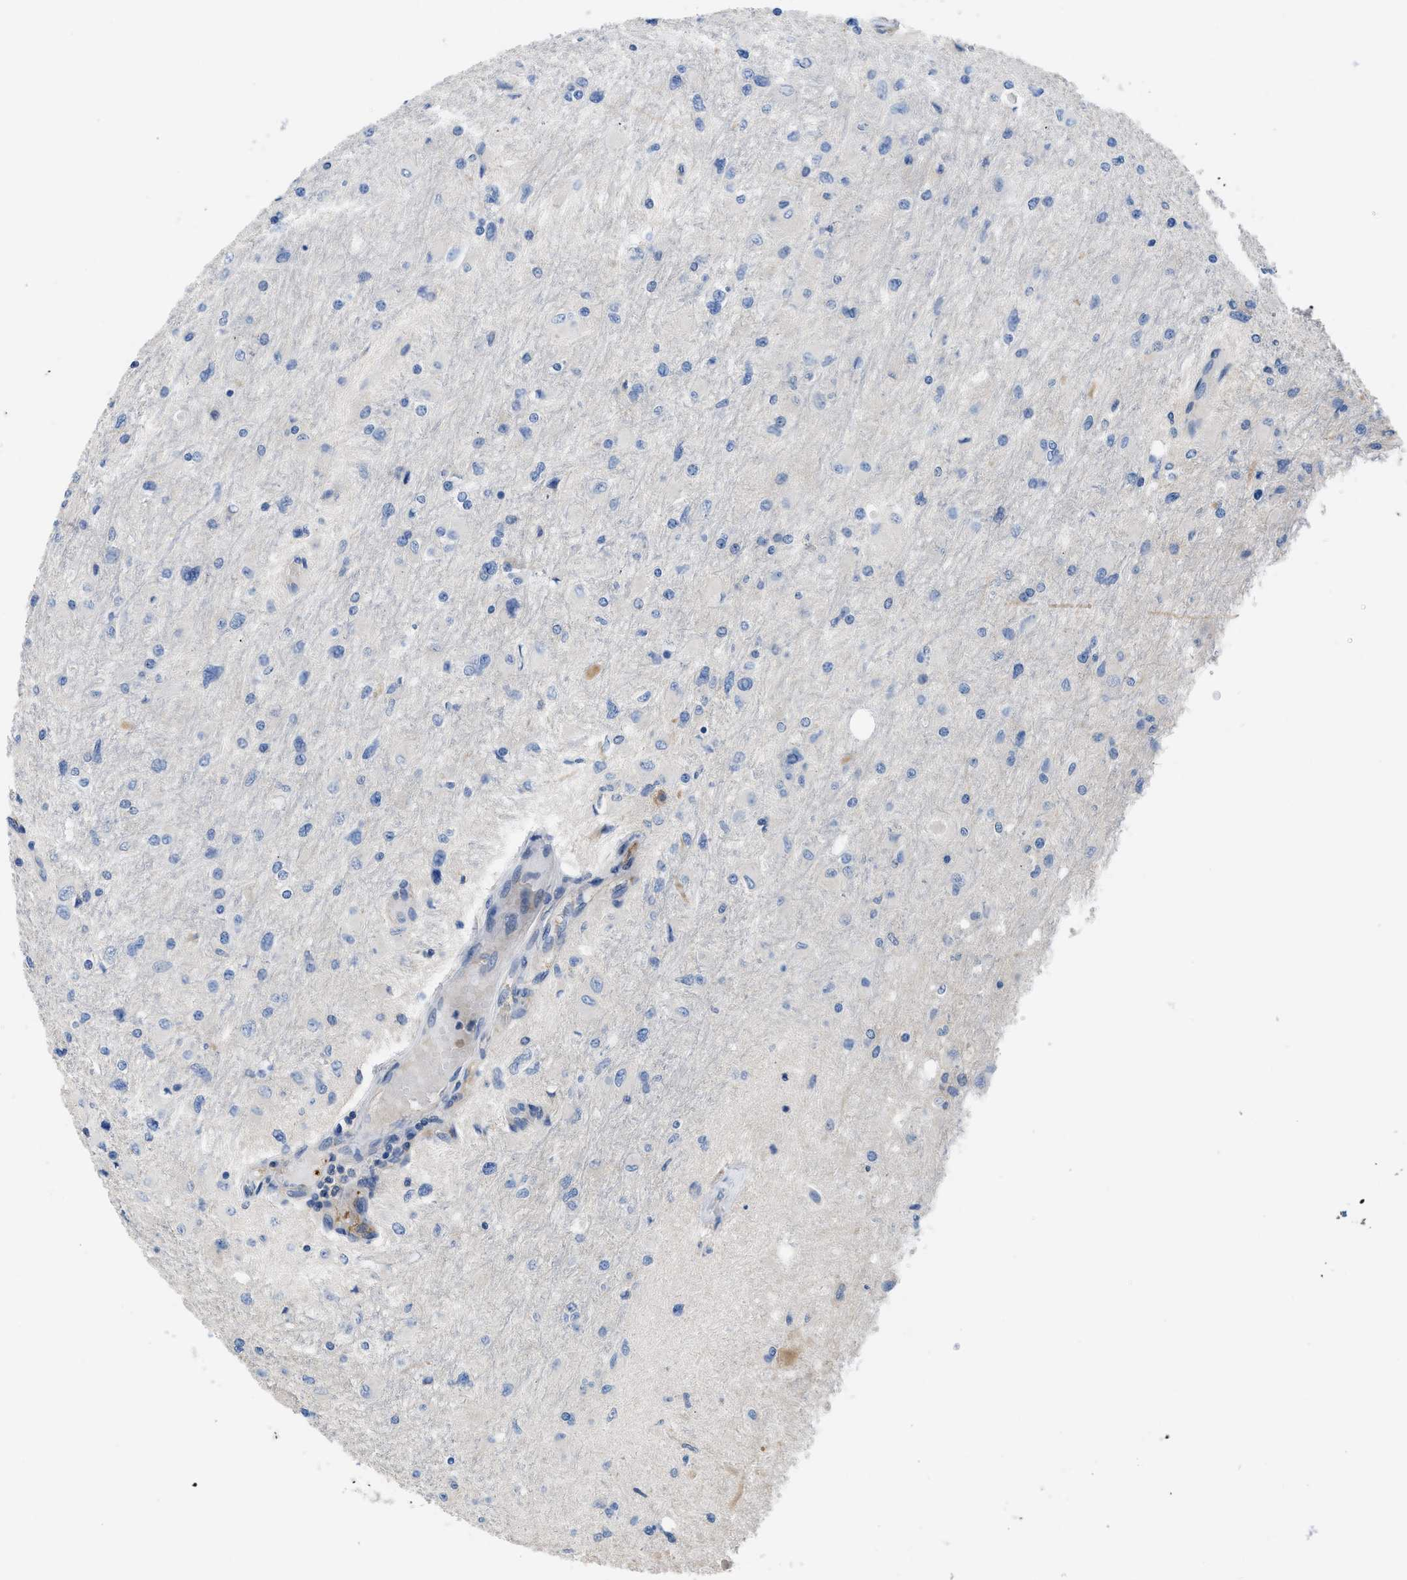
{"staining": {"intensity": "negative", "quantity": "none", "location": "none"}, "tissue": "glioma", "cell_type": "Tumor cells", "image_type": "cancer", "snomed": [{"axis": "morphology", "description": "Glioma, malignant, High grade"}, {"axis": "topography", "description": "Cerebral cortex"}], "caption": "Glioma stained for a protein using IHC shows no positivity tumor cells.", "gene": "C1S", "patient": {"sex": "female", "age": 36}}